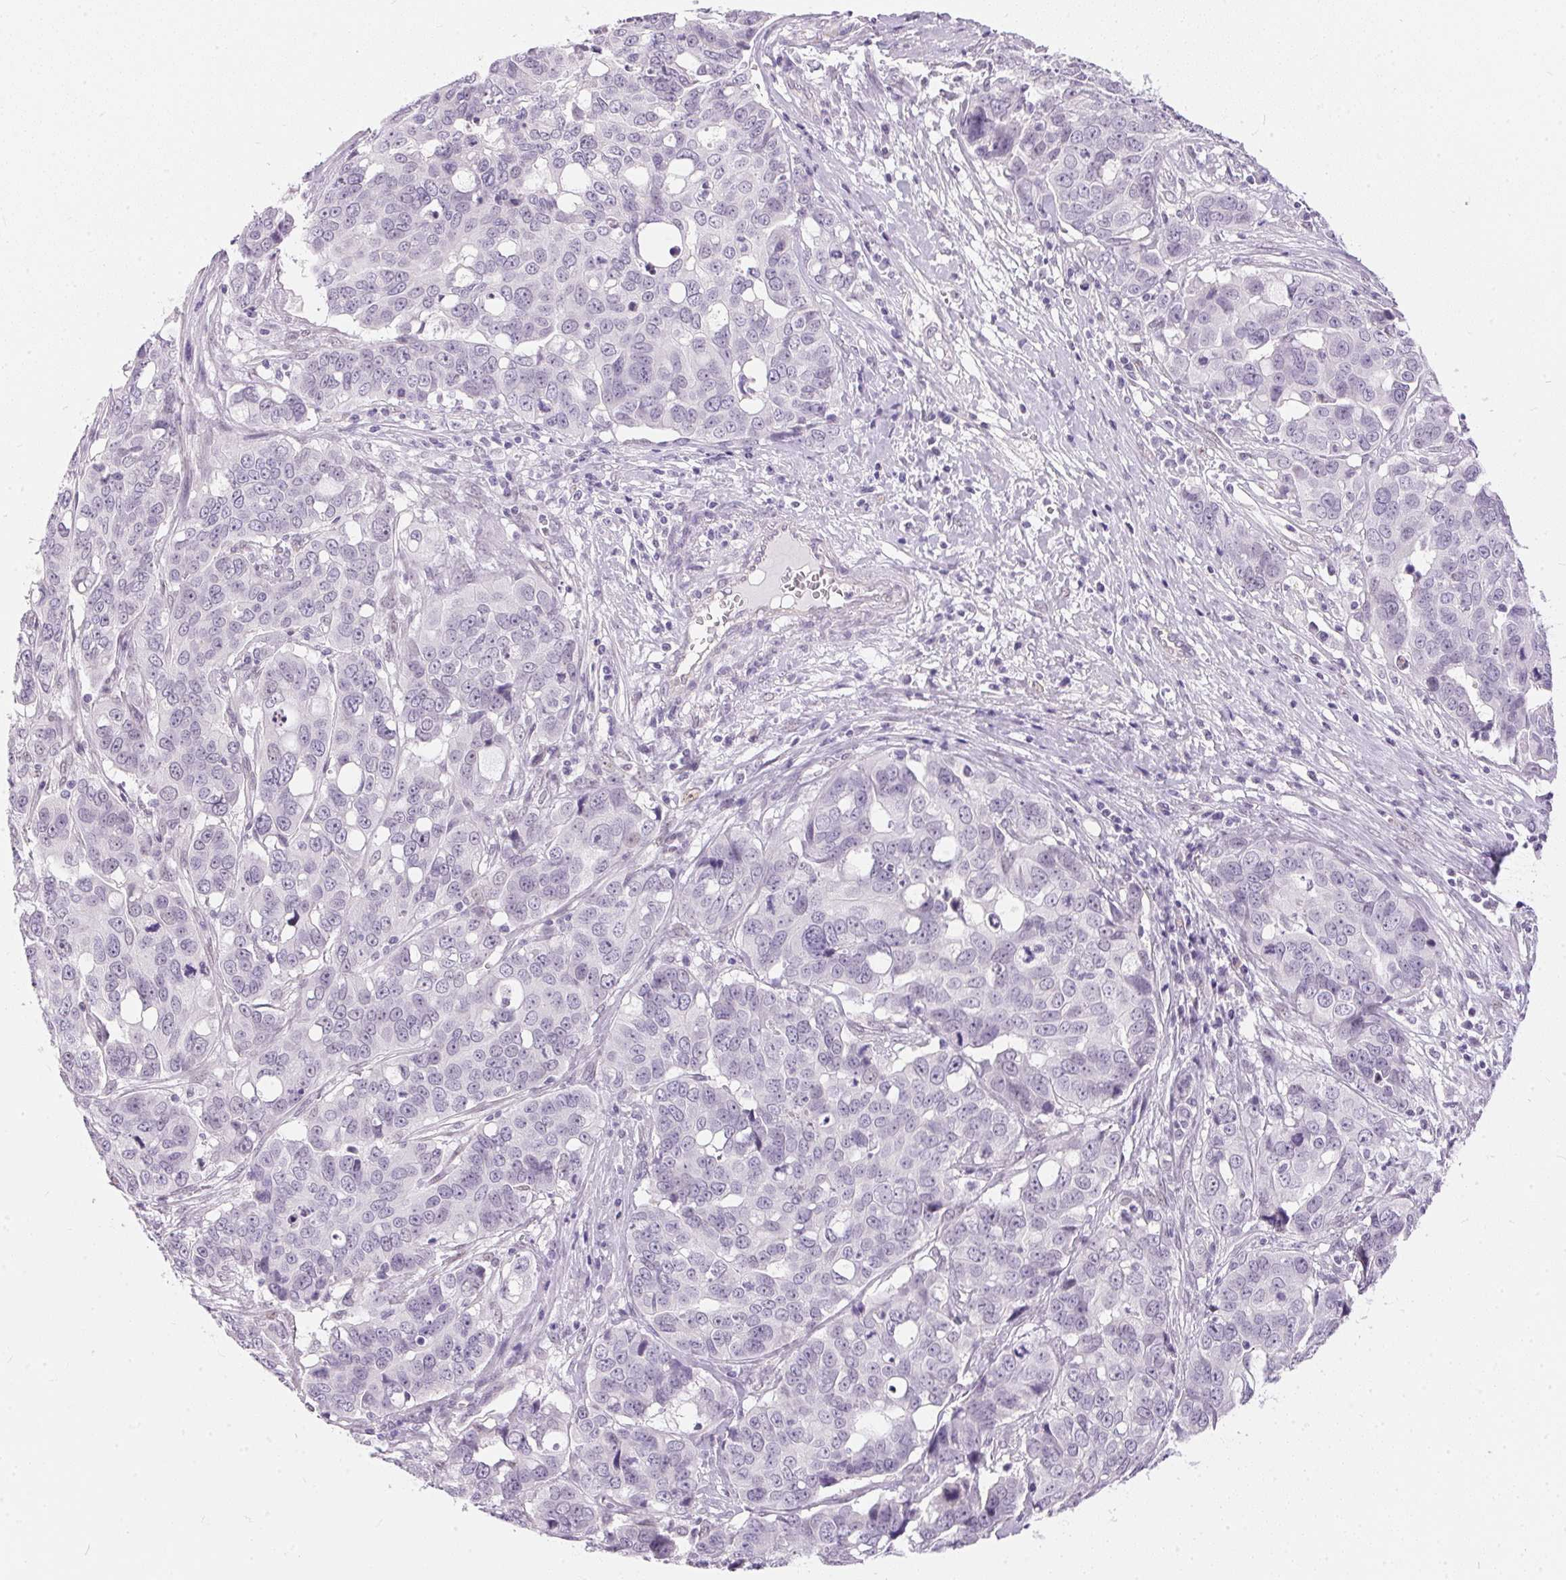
{"staining": {"intensity": "negative", "quantity": "none", "location": "none"}, "tissue": "ovarian cancer", "cell_type": "Tumor cells", "image_type": "cancer", "snomed": [{"axis": "morphology", "description": "Carcinoma, endometroid"}, {"axis": "topography", "description": "Ovary"}], "caption": "High power microscopy histopathology image of an immunohistochemistry (IHC) image of ovarian cancer, revealing no significant staining in tumor cells. (Stains: DAB (3,3'-diaminobenzidine) immunohistochemistry (IHC) with hematoxylin counter stain, Microscopy: brightfield microscopy at high magnification).", "gene": "GBP6", "patient": {"sex": "female", "age": 78}}